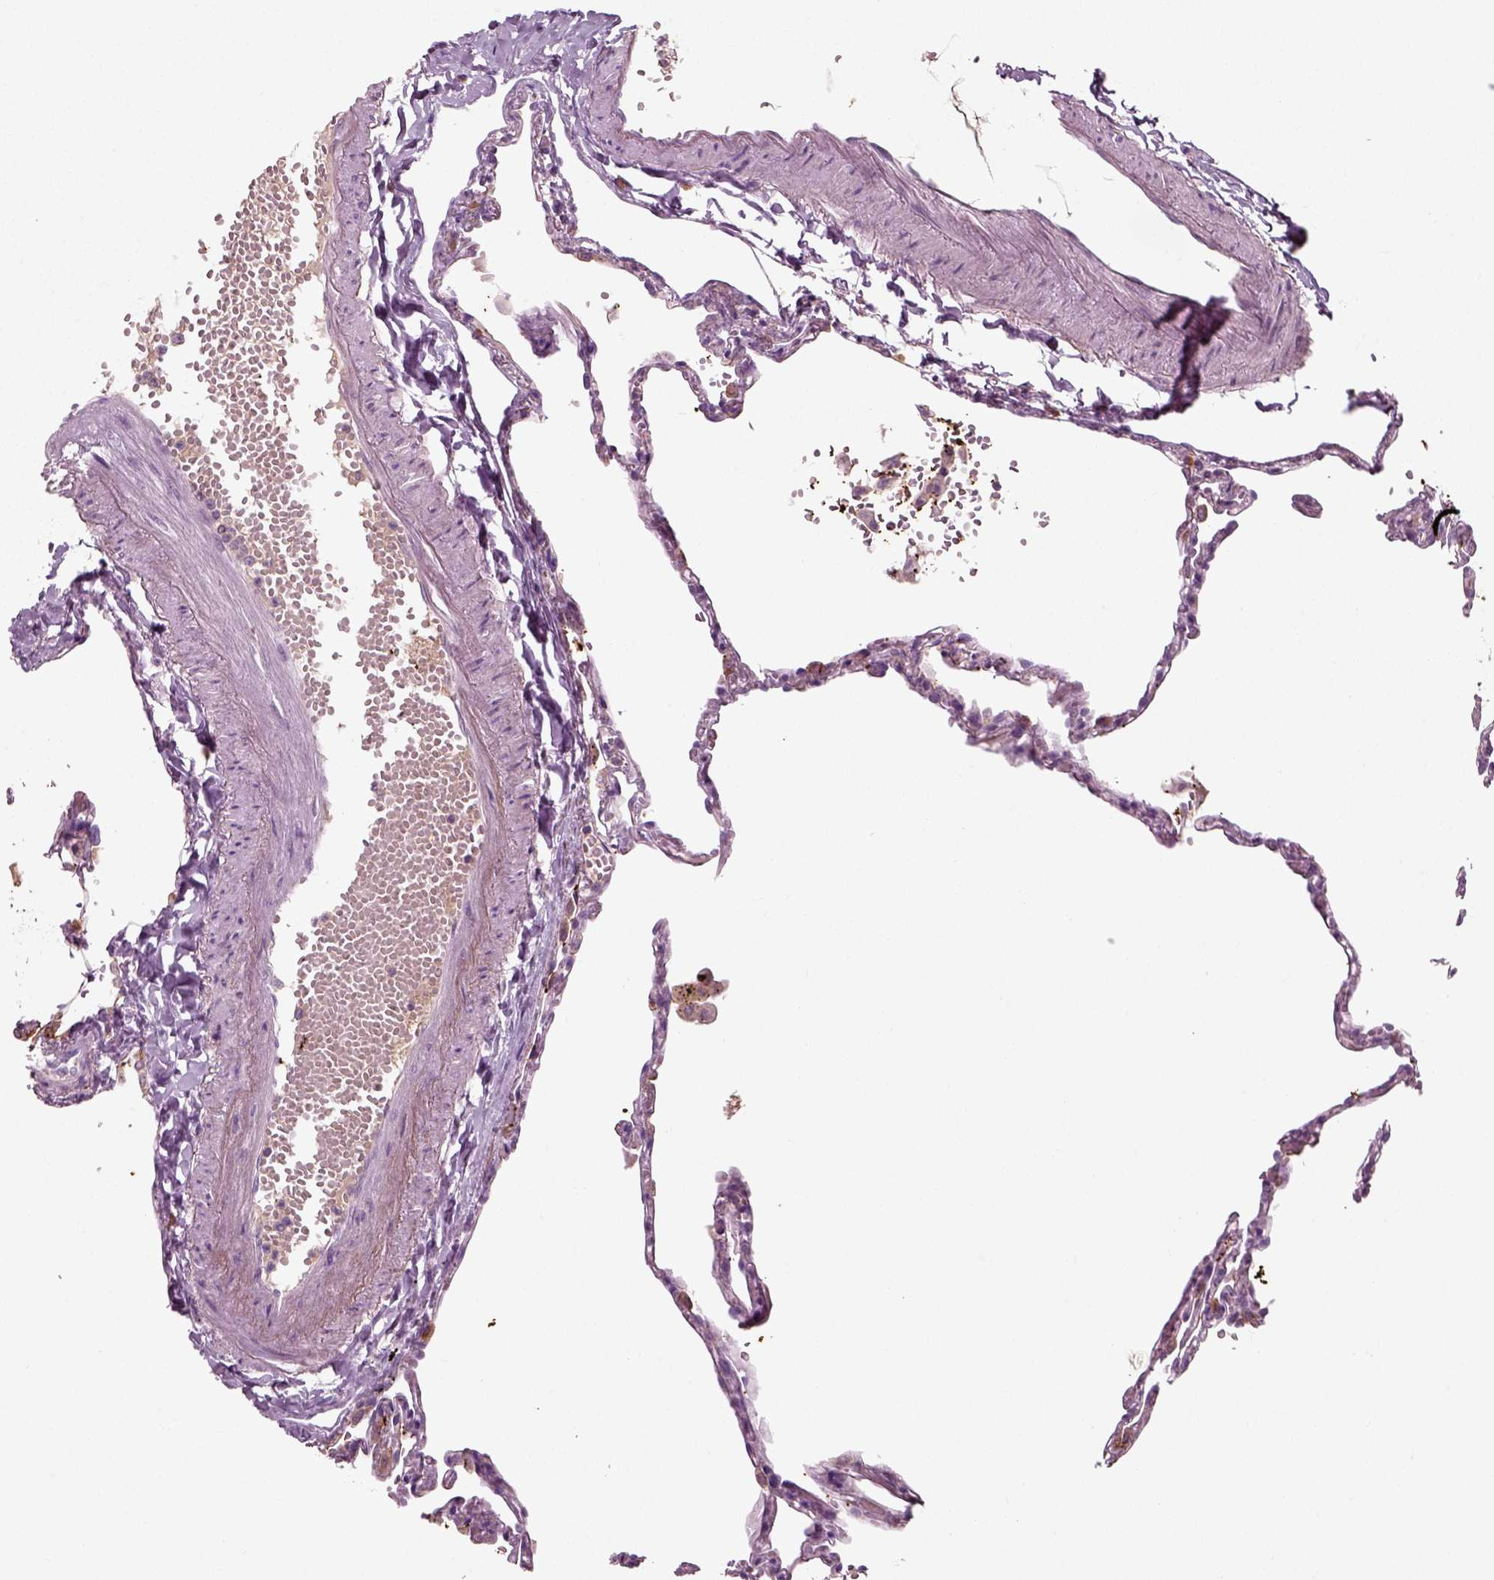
{"staining": {"intensity": "negative", "quantity": "none", "location": "none"}, "tissue": "lung", "cell_type": "Alveolar cells", "image_type": "normal", "snomed": [{"axis": "morphology", "description": "Normal tissue, NOS"}, {"axis": "topography", "description": "Lung"}], "caption": "An image of lung stained for a protein shows no brown staining in alveolar cells. Nuclei are stained in blue.", "gene": "RND2", "patient": {"sex": "male", "age": 78}}